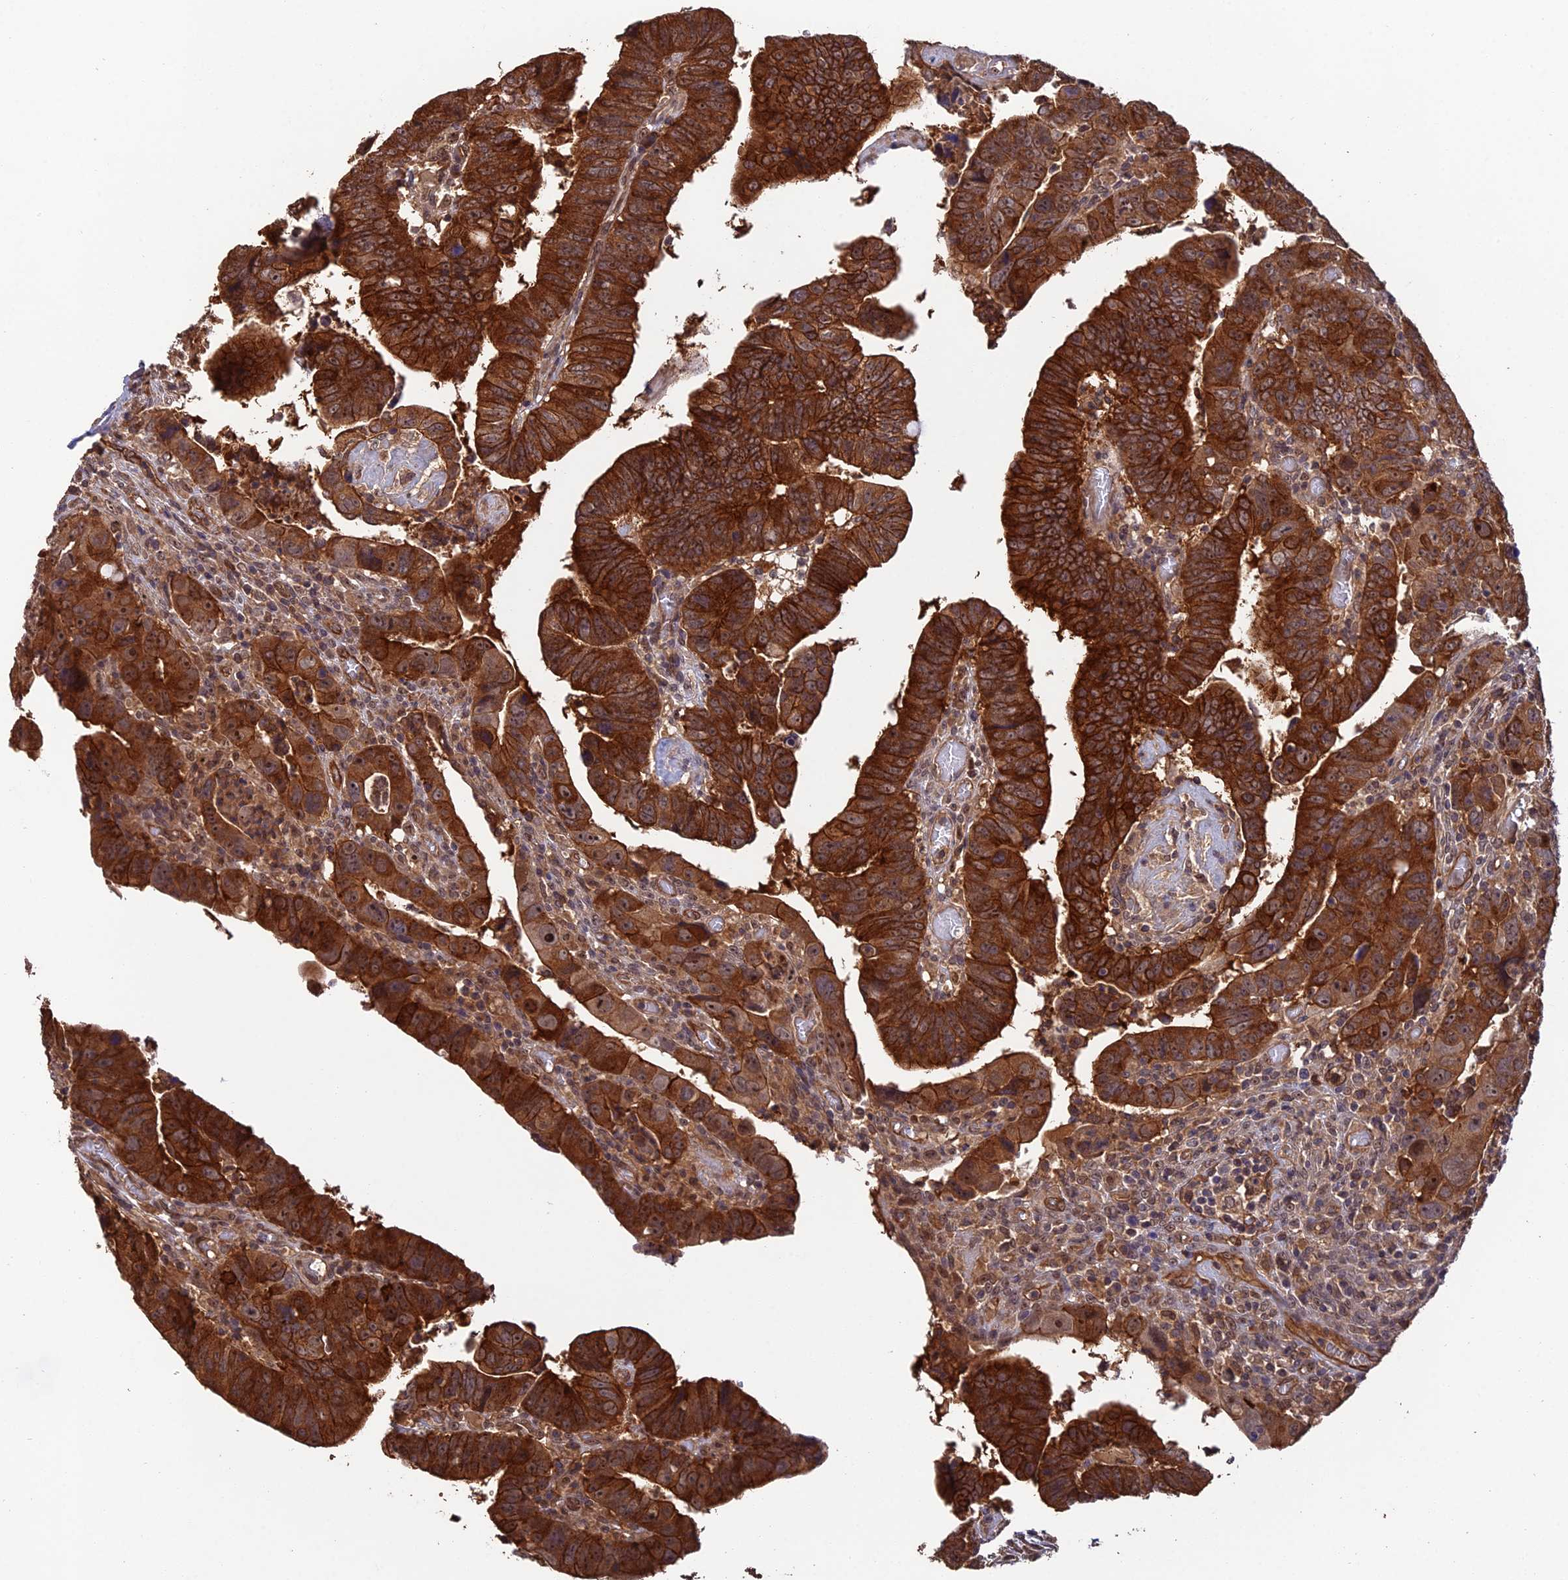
{"staining": {"intensity": "strong", "quantity": ">75%", "location": "cytoplasmic/membranous,nuclear"}, "tissue": "colorectal cancer", "cell_type": "Tumor cells", "image_type": "cancer", "snomed": [{"axis": "morphology", "description": "Normal tissue, NOS"}, {"axis": "morphology", "description": "Adenocarcinoma, NOS"}, {"axis": "topography", "description": "Rectum"}], "caption": "IHC (DAB (3,3'-diaminobenzidine)) staining of human adenocarcinoma (colorectal) reveals strong cytoplasmic/membranous and nuclear protein expression in approximately >75% of tumor cells.", "gene": "RALGAPA2", "patient": {"sex": "female", "age": 65}}